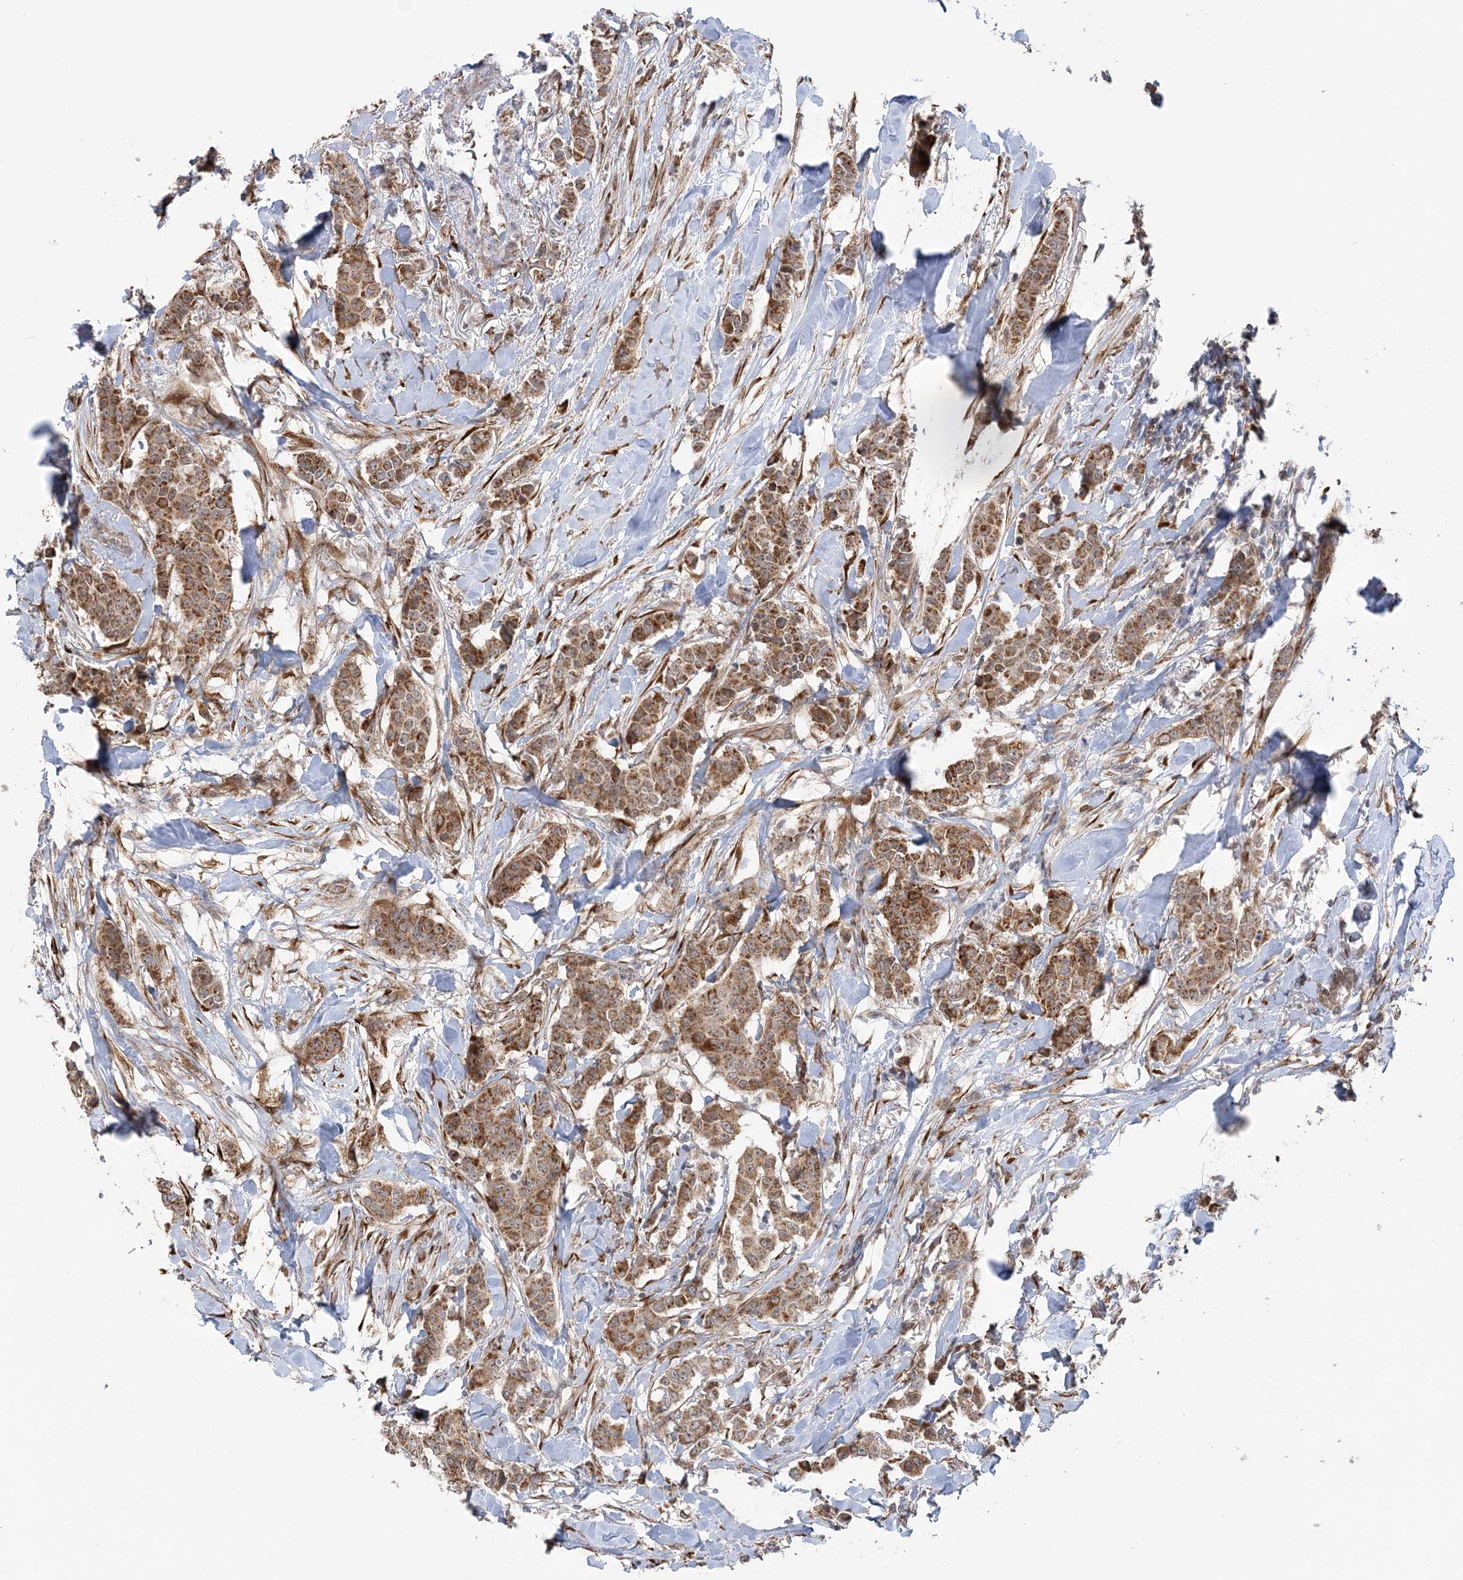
{"staining": {"intensity": "moderate", "quantity": ">75%", "location": "cytoplasmic/membranous"}, "tissue": "breast cancer", "cell_type": "Tumor cells", "image_type": "cancer", "snomed": [{"axis": "morphology", "description": "Duct carcinoma"}, {"axis": "topography", "description": "Breast"}], "caption": "IHC (DAB (3,3'-diaminobenzidine)) staining of breast cancer reveals moderate cytoplasmic/membranous protein staining in approximately >75% of tumor cells.", "gene": "MRPL47", "patient": {"sex": "female", "age": 40}}